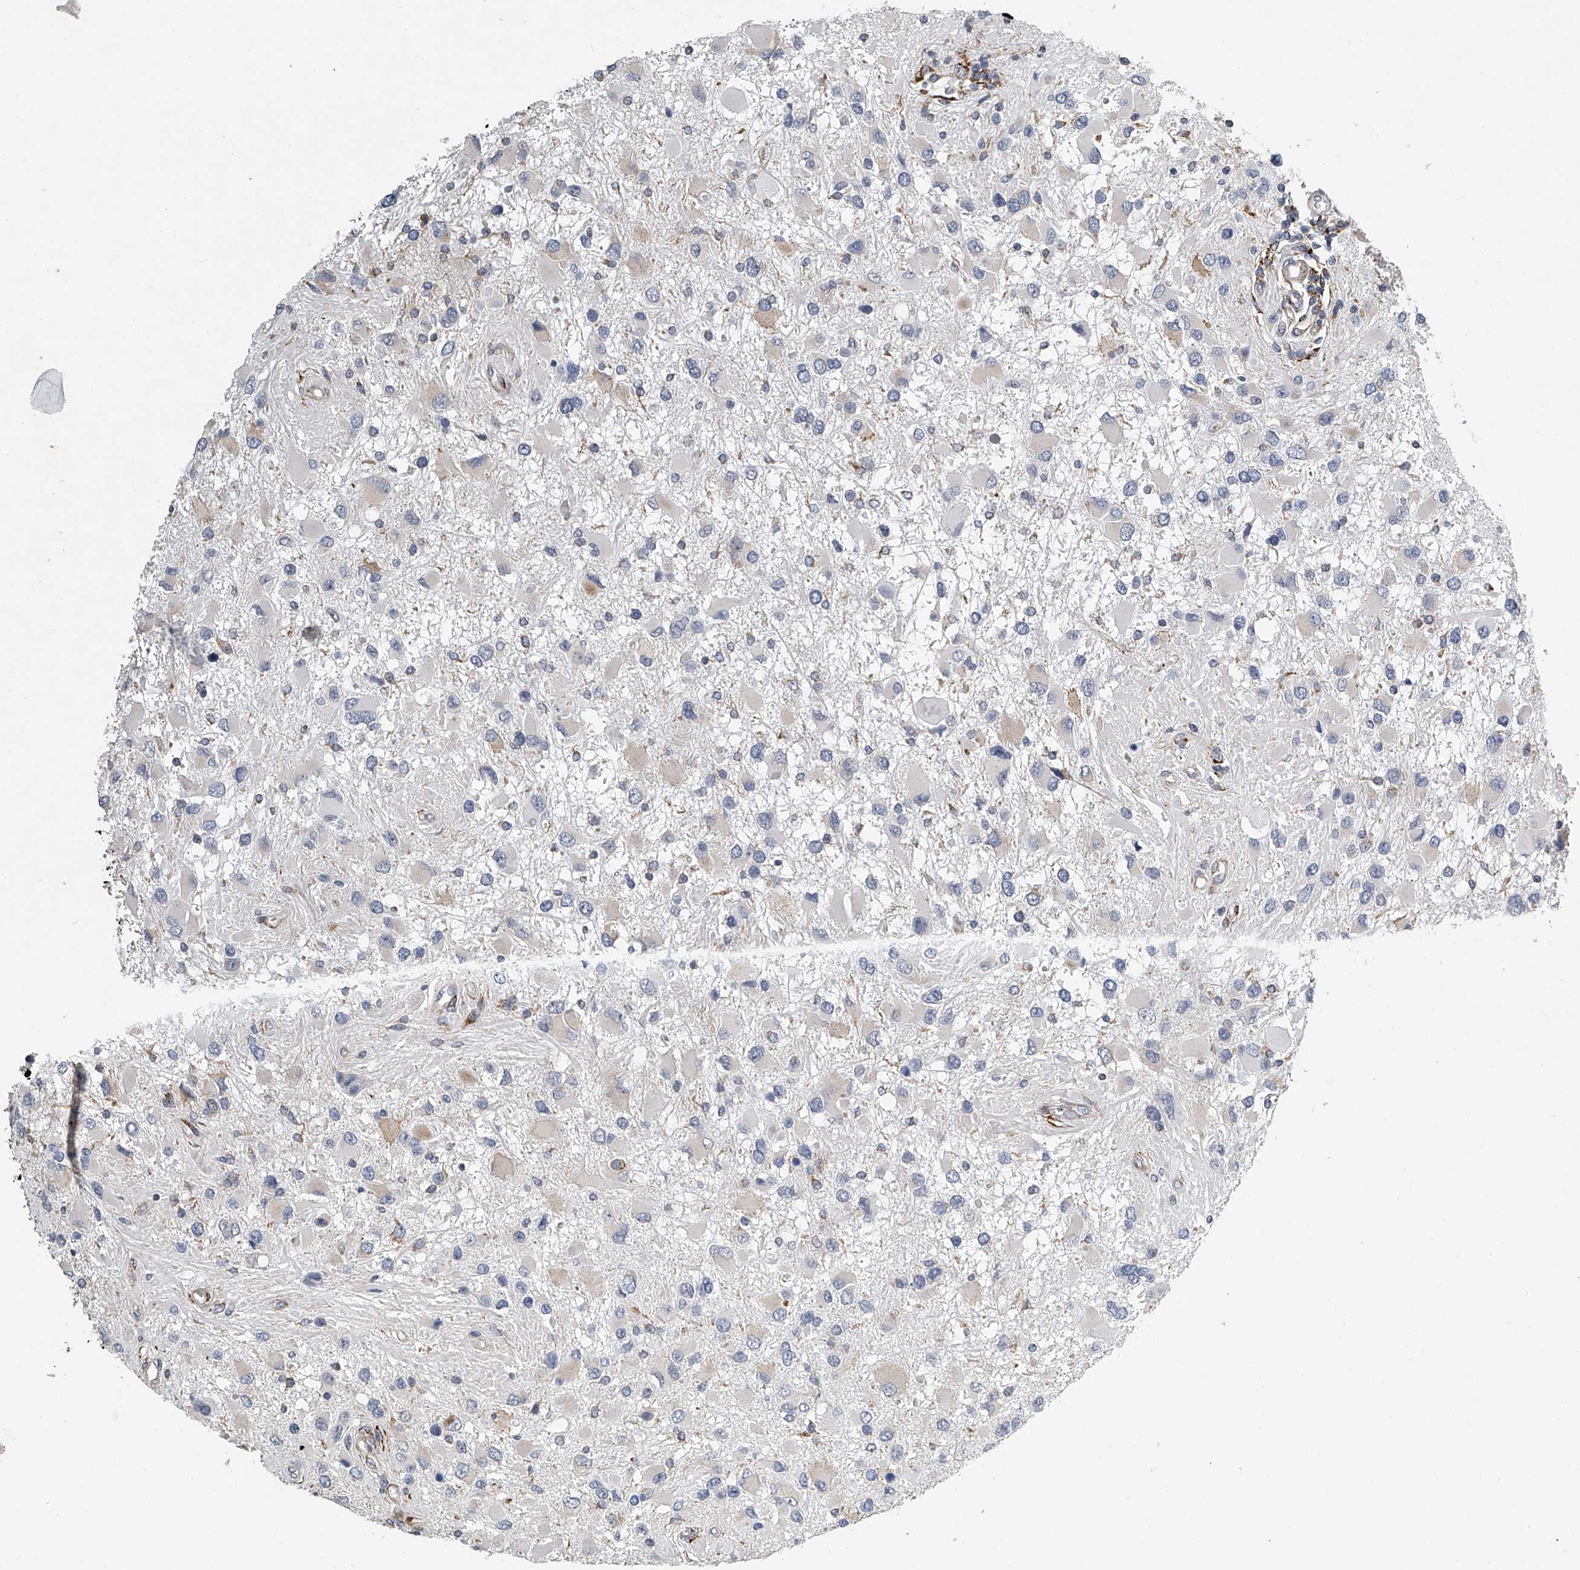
{"staining": {"intensity": "negative", "quantity": "none", "location": "none"}, "tissue": "glioma", "cell_type": "Tumor cells", "image_type": "cancer", "snomed": [{"axis": "morphology", "description": "Glioma, malignant, High grade"}, {"axis": "topography", "description": "Brain"}], "caption": "IHC micrograph of neoplastic tissue: glioma stained with DAB (3,3'-diaminobenzidine) demonstrates no significant protein staining in tumor cells.", "gene": "TMEM63C", "patient": {"sex": "male", "age": 53}}